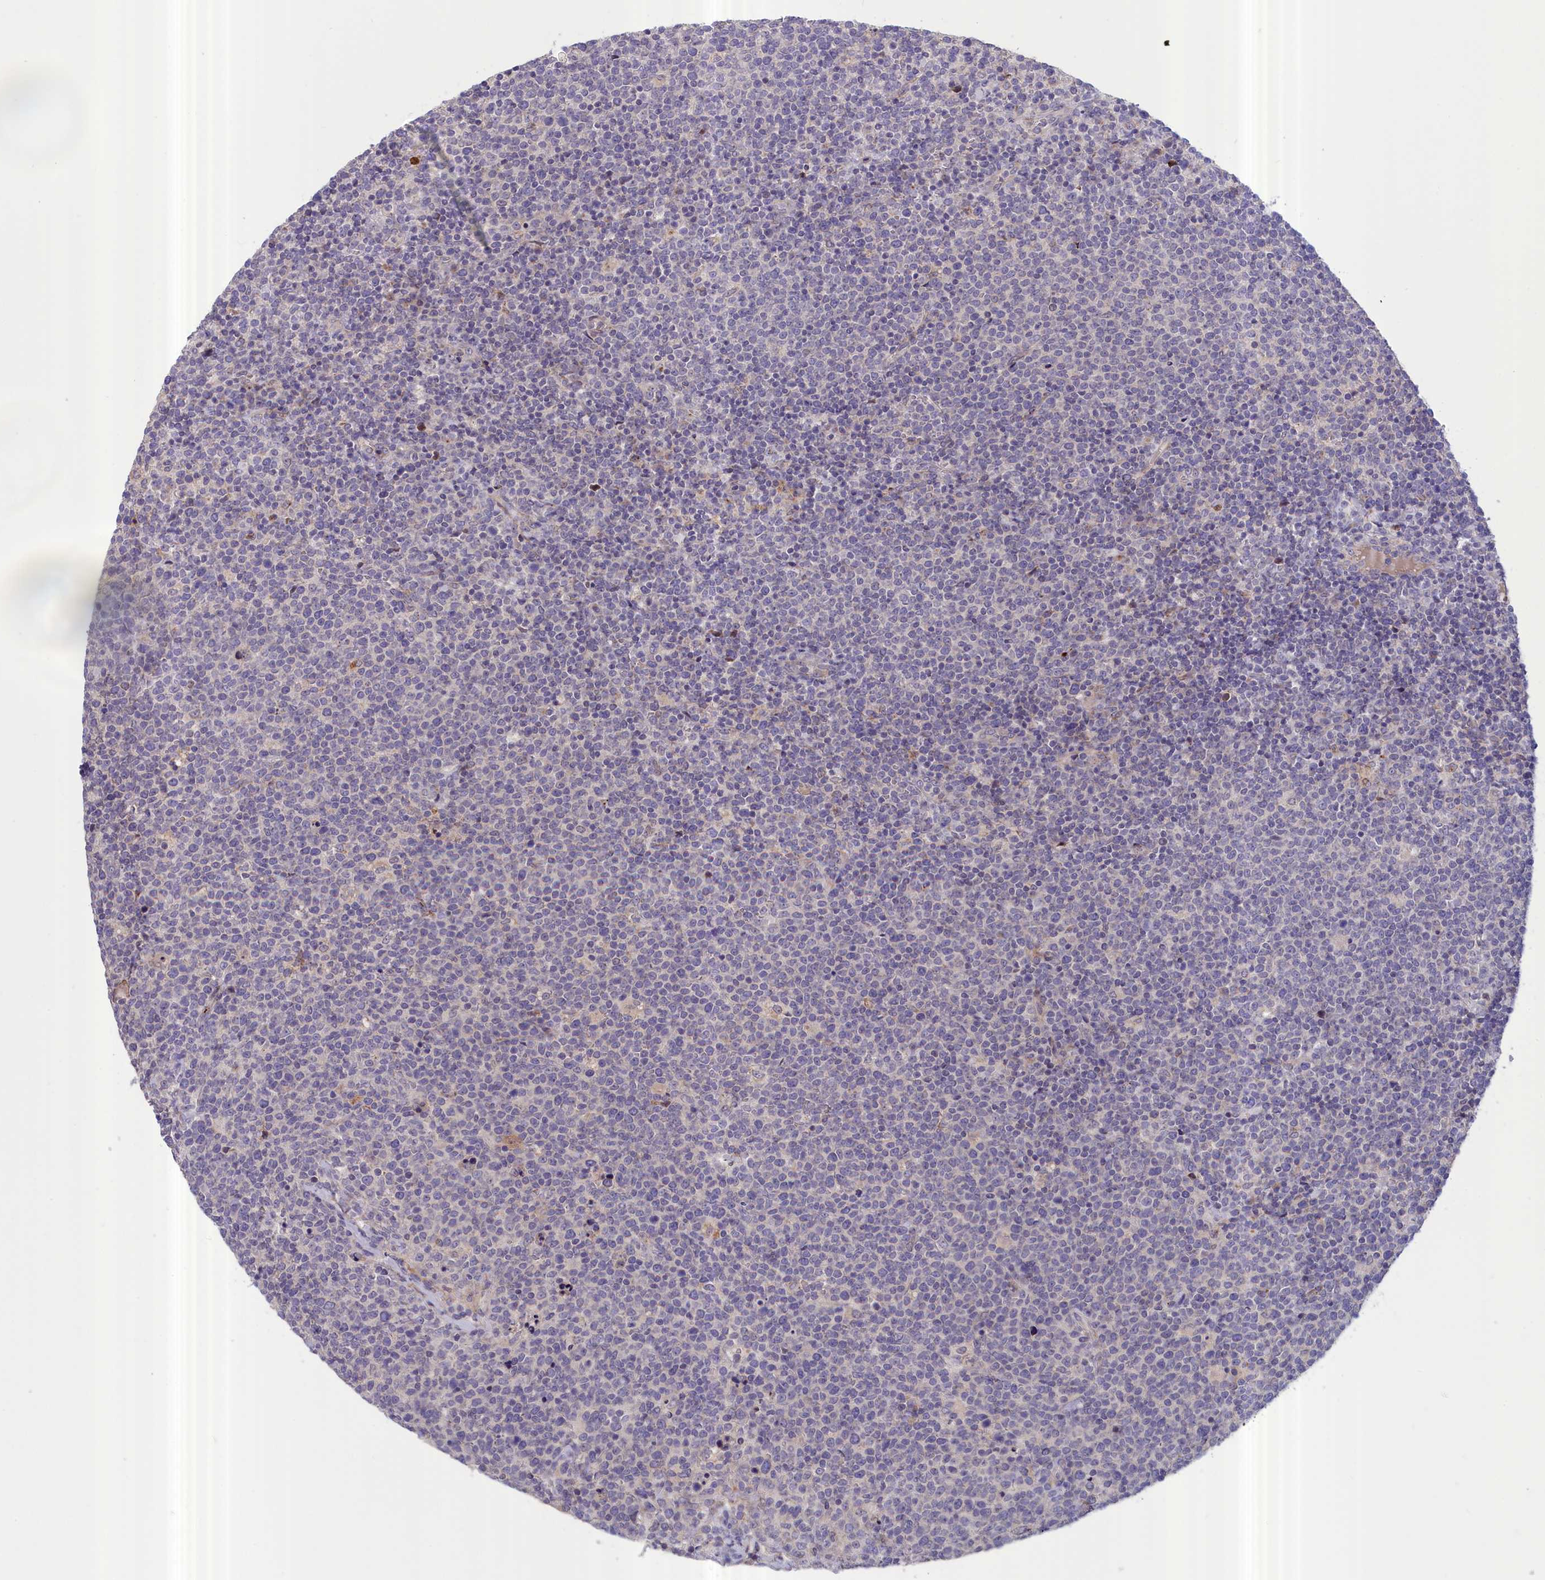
{"staining": {"intensity": "negative", "quantity": "none", "location": "none"}, "tissue": "lymphoma", "cell_type": "Tumor cells", "image_type": "cancer", "snomed": [{"axis": "morphology", "description": "Malignant lymphoma, non-Hodgkin's type, High grade"}, {"axis": "topography", "description": "Lymph node"}], "caption": "High power microscopy histopathology image of an immunohistochemistry (IHC) micrograph of lymphoma, revealing no significant positivity in tumor cells.", "gene": "IGFALS", "patient": {"sex": "male", "age": 61}}